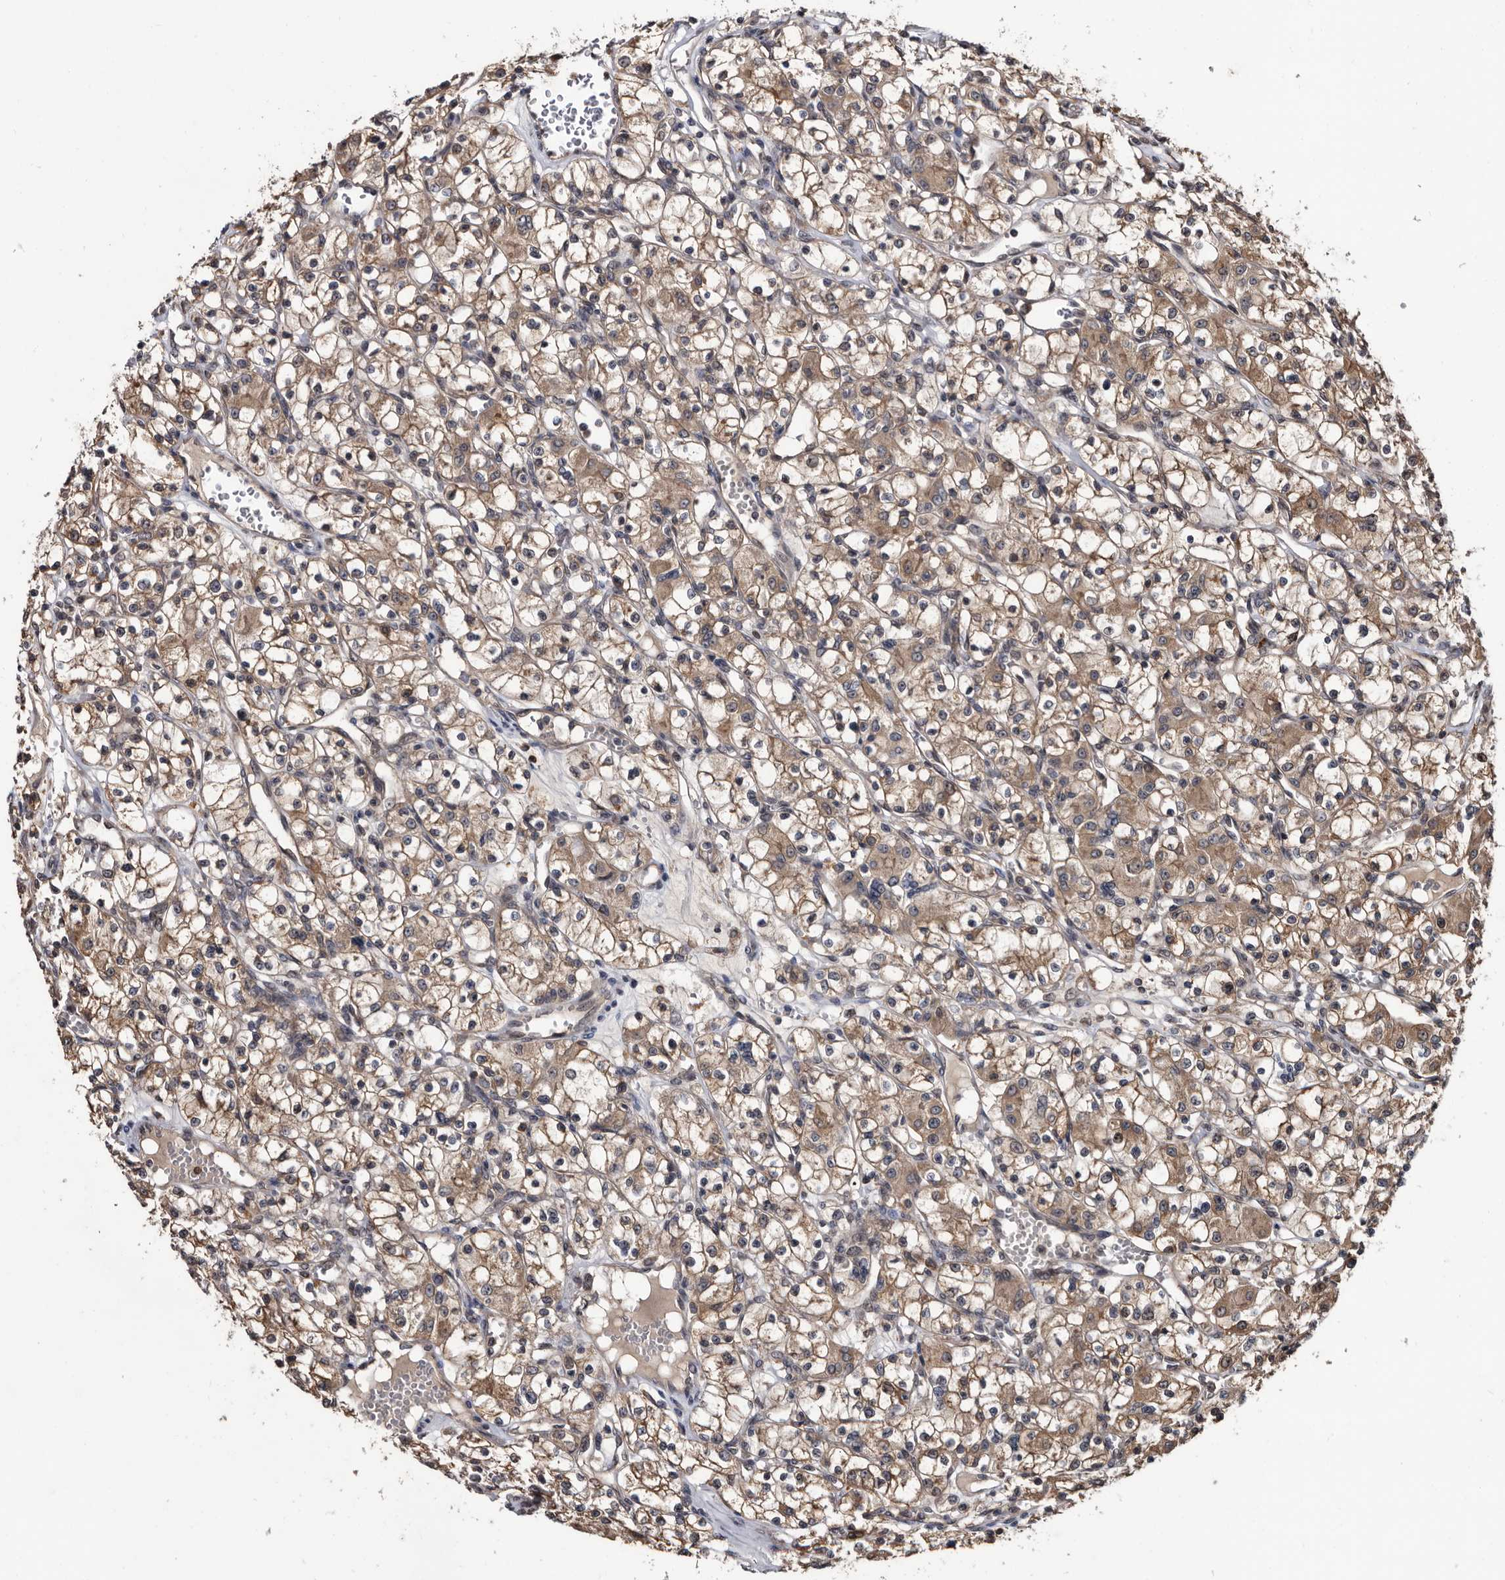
{"staining": {"intensity": "moderate", "quantity": ">75%", "location": "cytoplasmic/membranous"}, "tissue": "renal cancer", "cell_type": "Tumor cells", "image_type": "cancer", "snomed": [{"axis": "morphology", "description": "Adenocarcinoma, NOS"}, {"axis": "topography", "description": "Kidney"}], "caption": "Renal cancer was stained to show a protein in brown. There is medium levels of moderate cytoplasmic/membranous staining in approximately >75% of tumor cells.", "gene": "TTI2", "patient": {"sex": "female", "age": 59}}